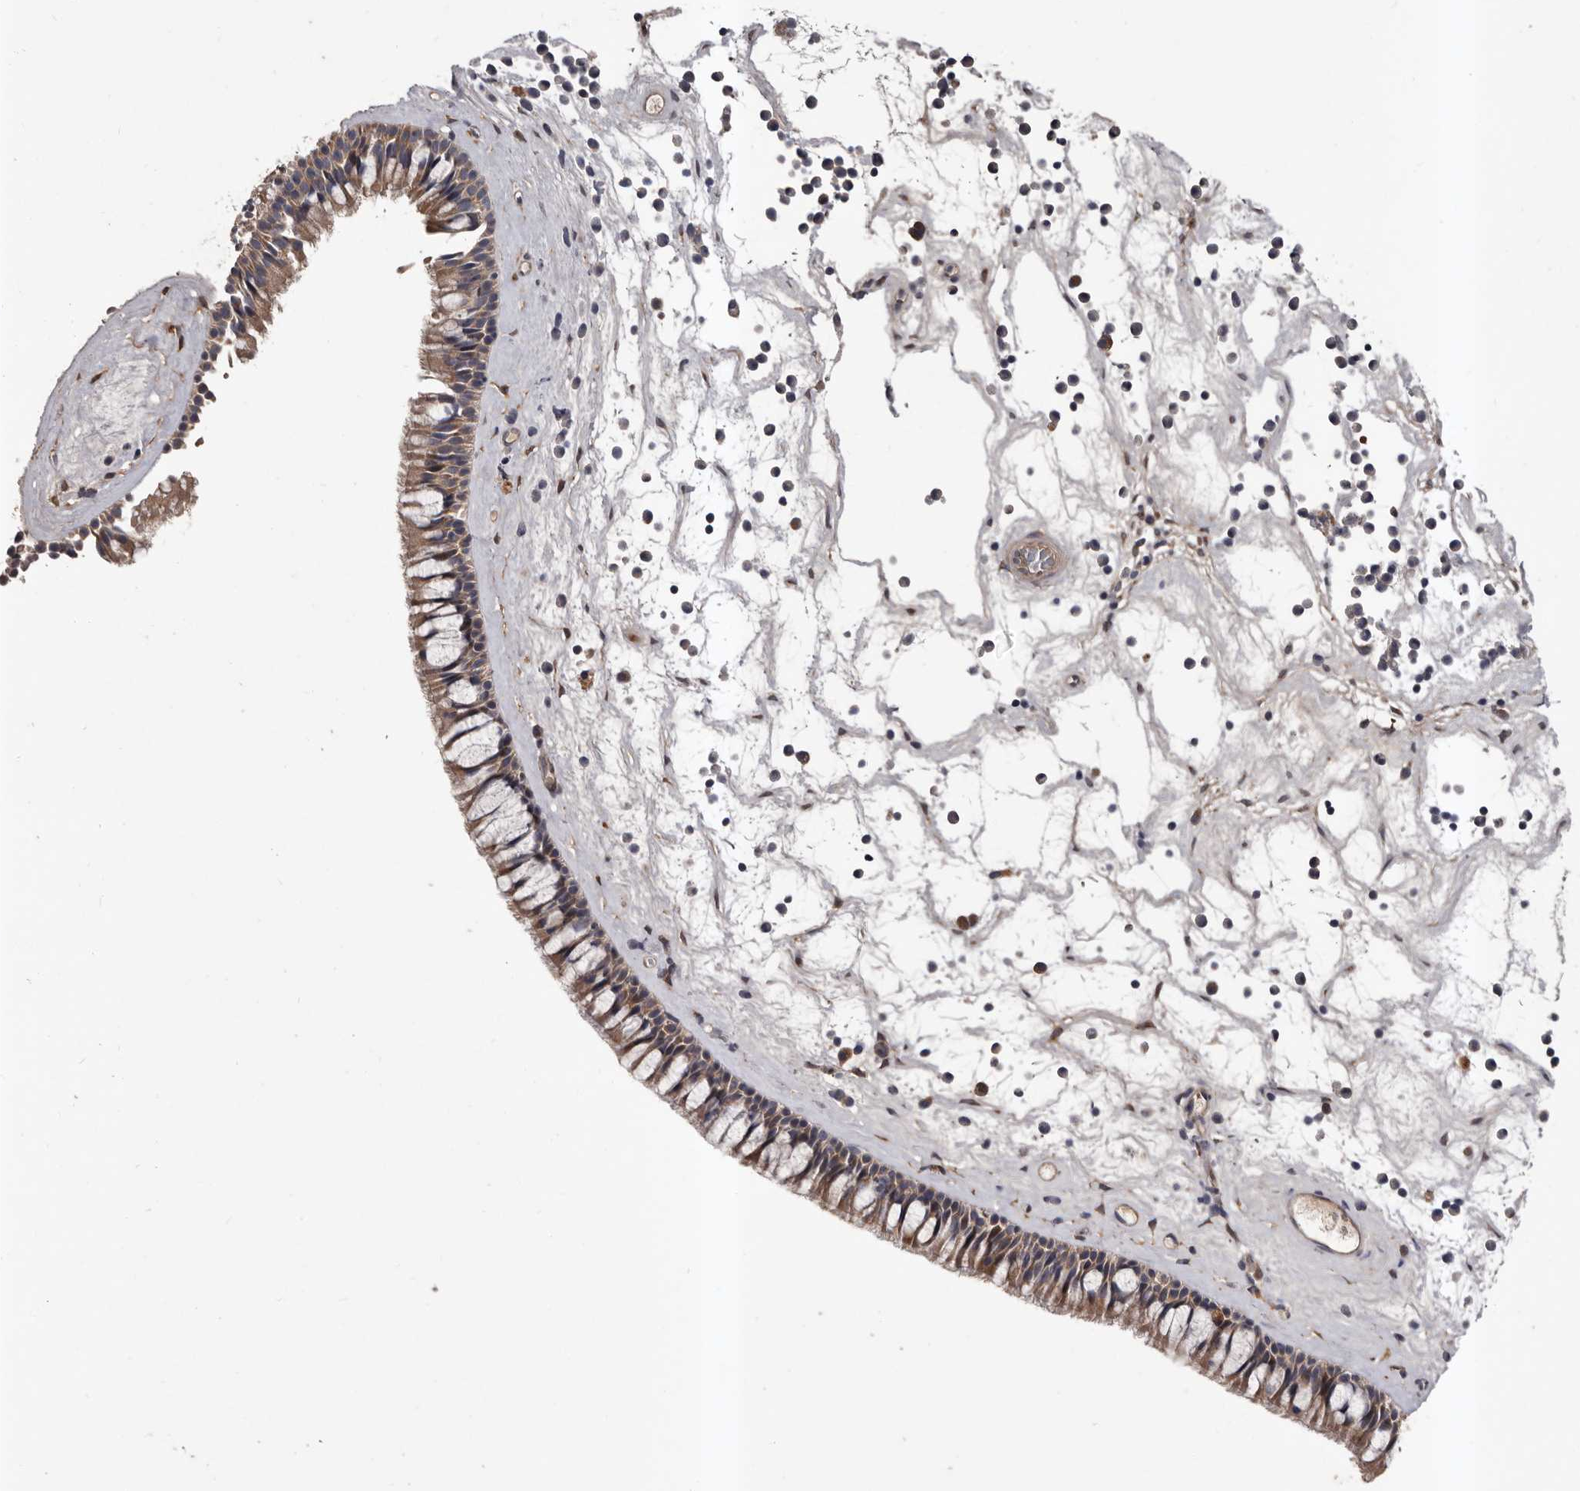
{"staining": {"intensity": "moderate", "quantity": ">75%", "location": "cytoplasmic/membranous"}, "tissue": "nasopharynx", "cell_type": "Respiratory epithelial cells", "image_type": "normal", "snomed": [{"axis": "morphology", "description": "Normal tissue, NOS"}, {"axis": "topography", "description": "Nasopharynx"}], "caption": "Moderate cytoplasmic/membranous positivity for a protein is appreciated in about >75% of respiratory epithelial cells of normal nasopharynx using immunohistochemistry (IHC).", "gene": "PRKD1", "patient": {"sex": "male", "age": 64}}